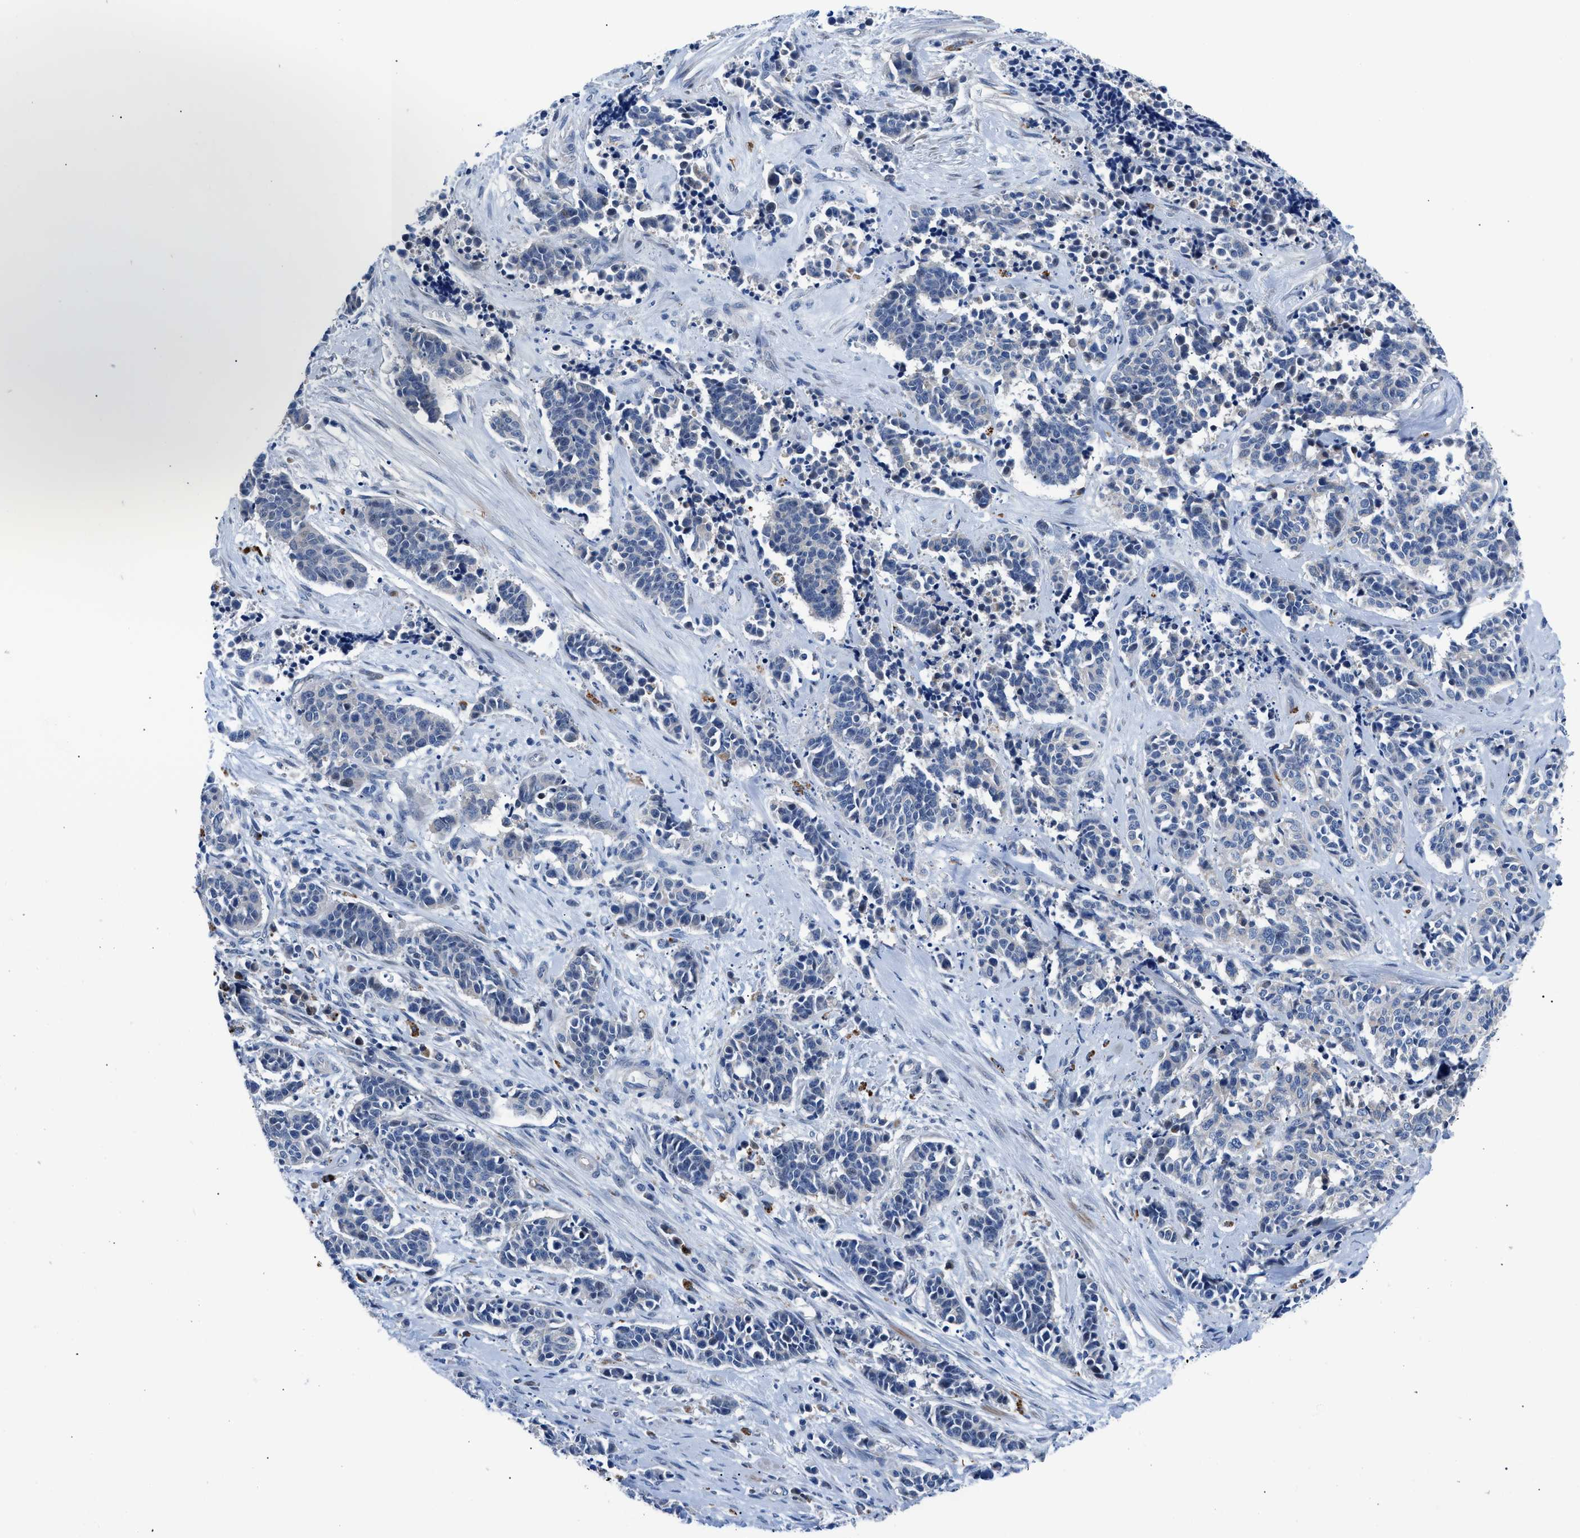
{"staining": {"intensity": "negative", "quantity": "none", "location": "none"}, "tissue": "cervical cancer", "cell_type": "Tumor cells", "image_type": "cancer", "snomed": [{"axis": "morphology", "description": "Squamous cell carcinoma, NOS"}, {"axis": "topography", "description": "Cervix"}], "caption": "High magnification brightfield microscopy of squamous cell carcinoma (cervical) stained with DAB (brown) and counterstained with hematoxylin (blue): tumor cells show no significant expression.", "gene": "UAP1", "patient": {"sex": "female", "age": 35}}